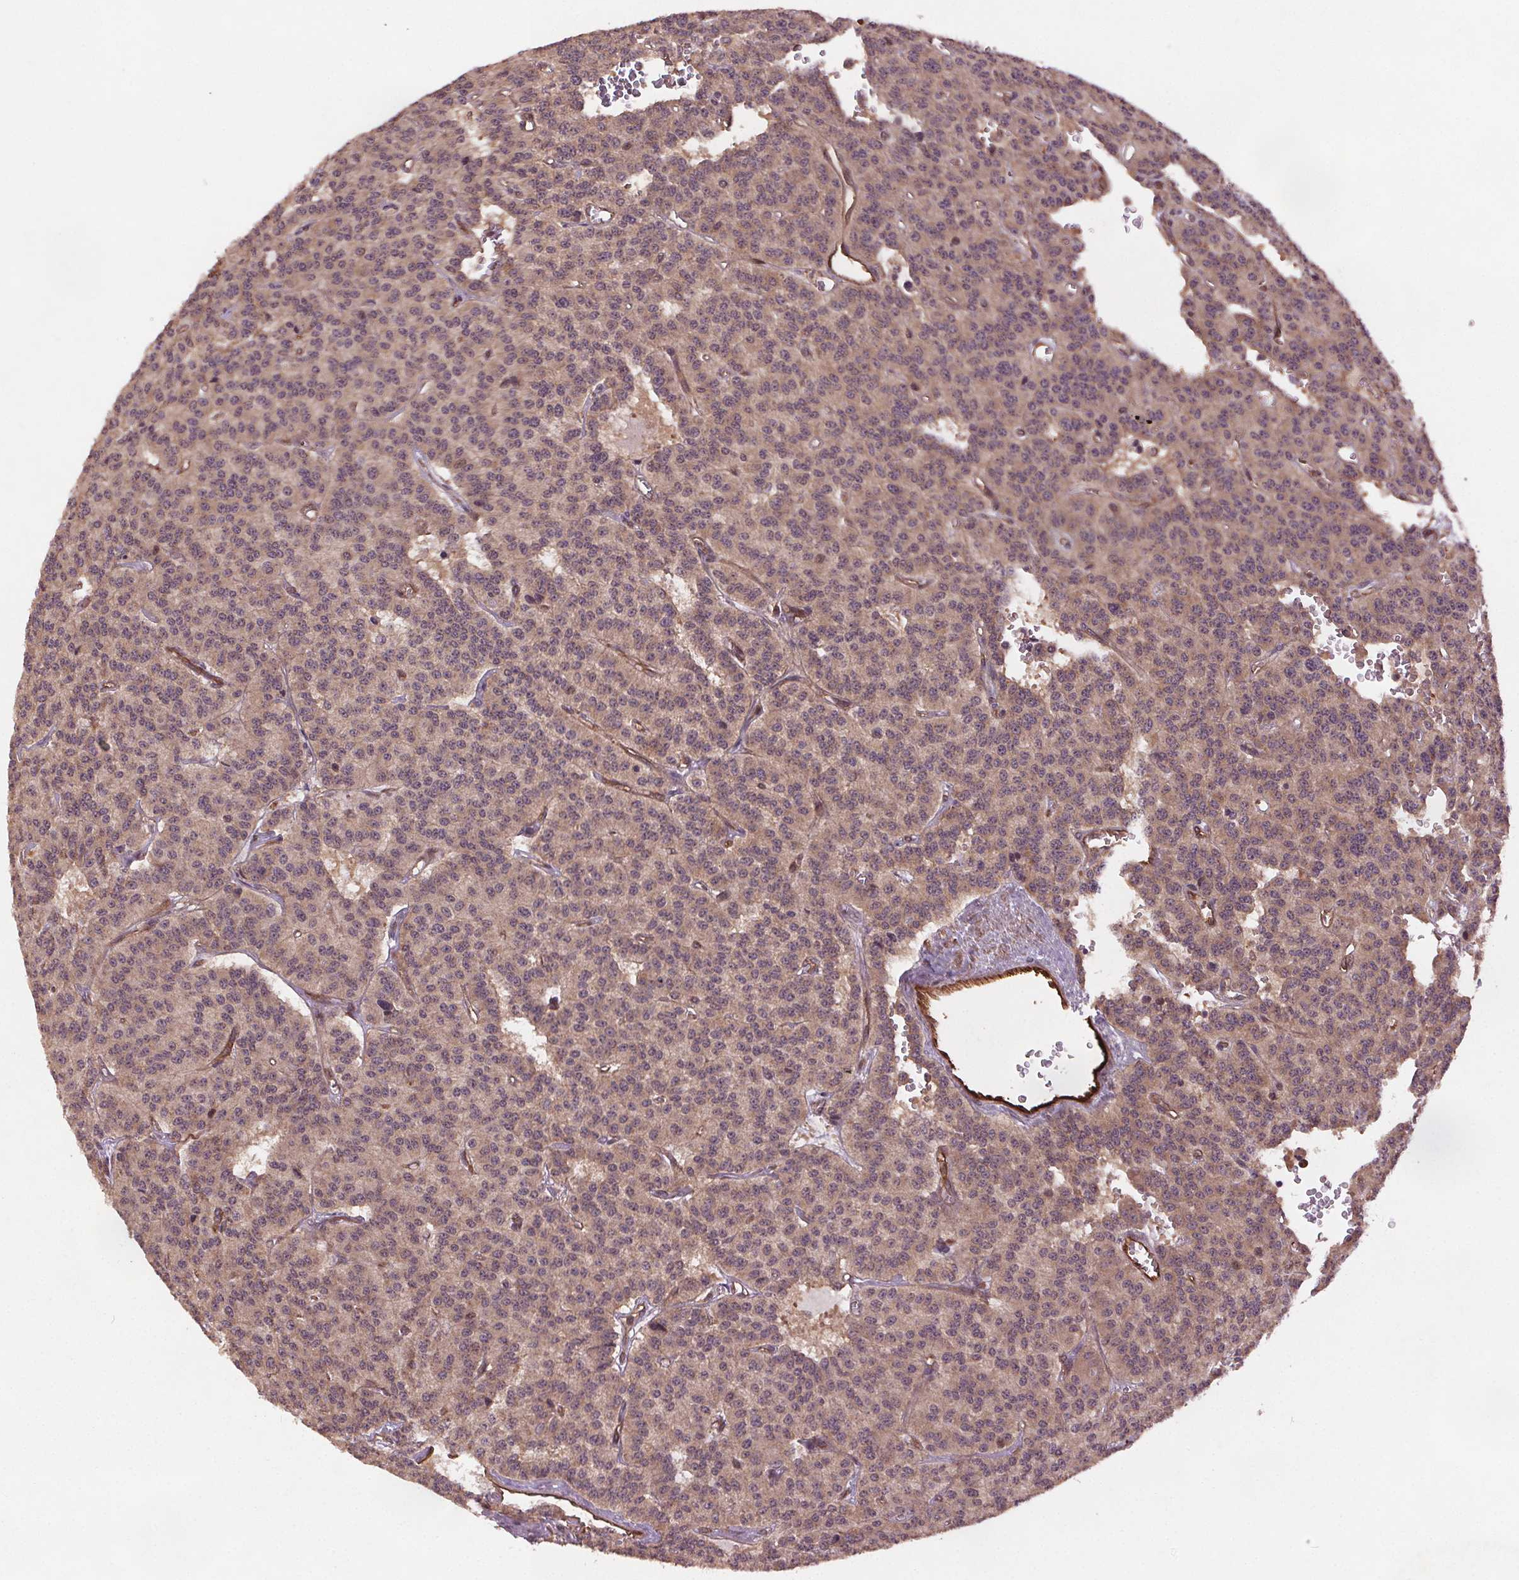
{"staining": {"intensity": "moderate", "quantity": ">75%", "location": "cytoplasmic/membranous,nuclear"}, "tissue": "carcinoid", "cell_type": "Tumor cells", "image_type": "cancer", "snomed": [{"axis": "morphology", "description": "Carcinoid, malignant, NOS"}, {"axis": "topography", "description": "Lung"}], "caption": "Brown immunohistochemical staining in malignant carcinoid exhibits moderate cytoplasmic/membranous and nuclear staining in about >75% of tumor cells.", "gene": "SEC14L2", "patient": {"sex": "female", "age": 71}}